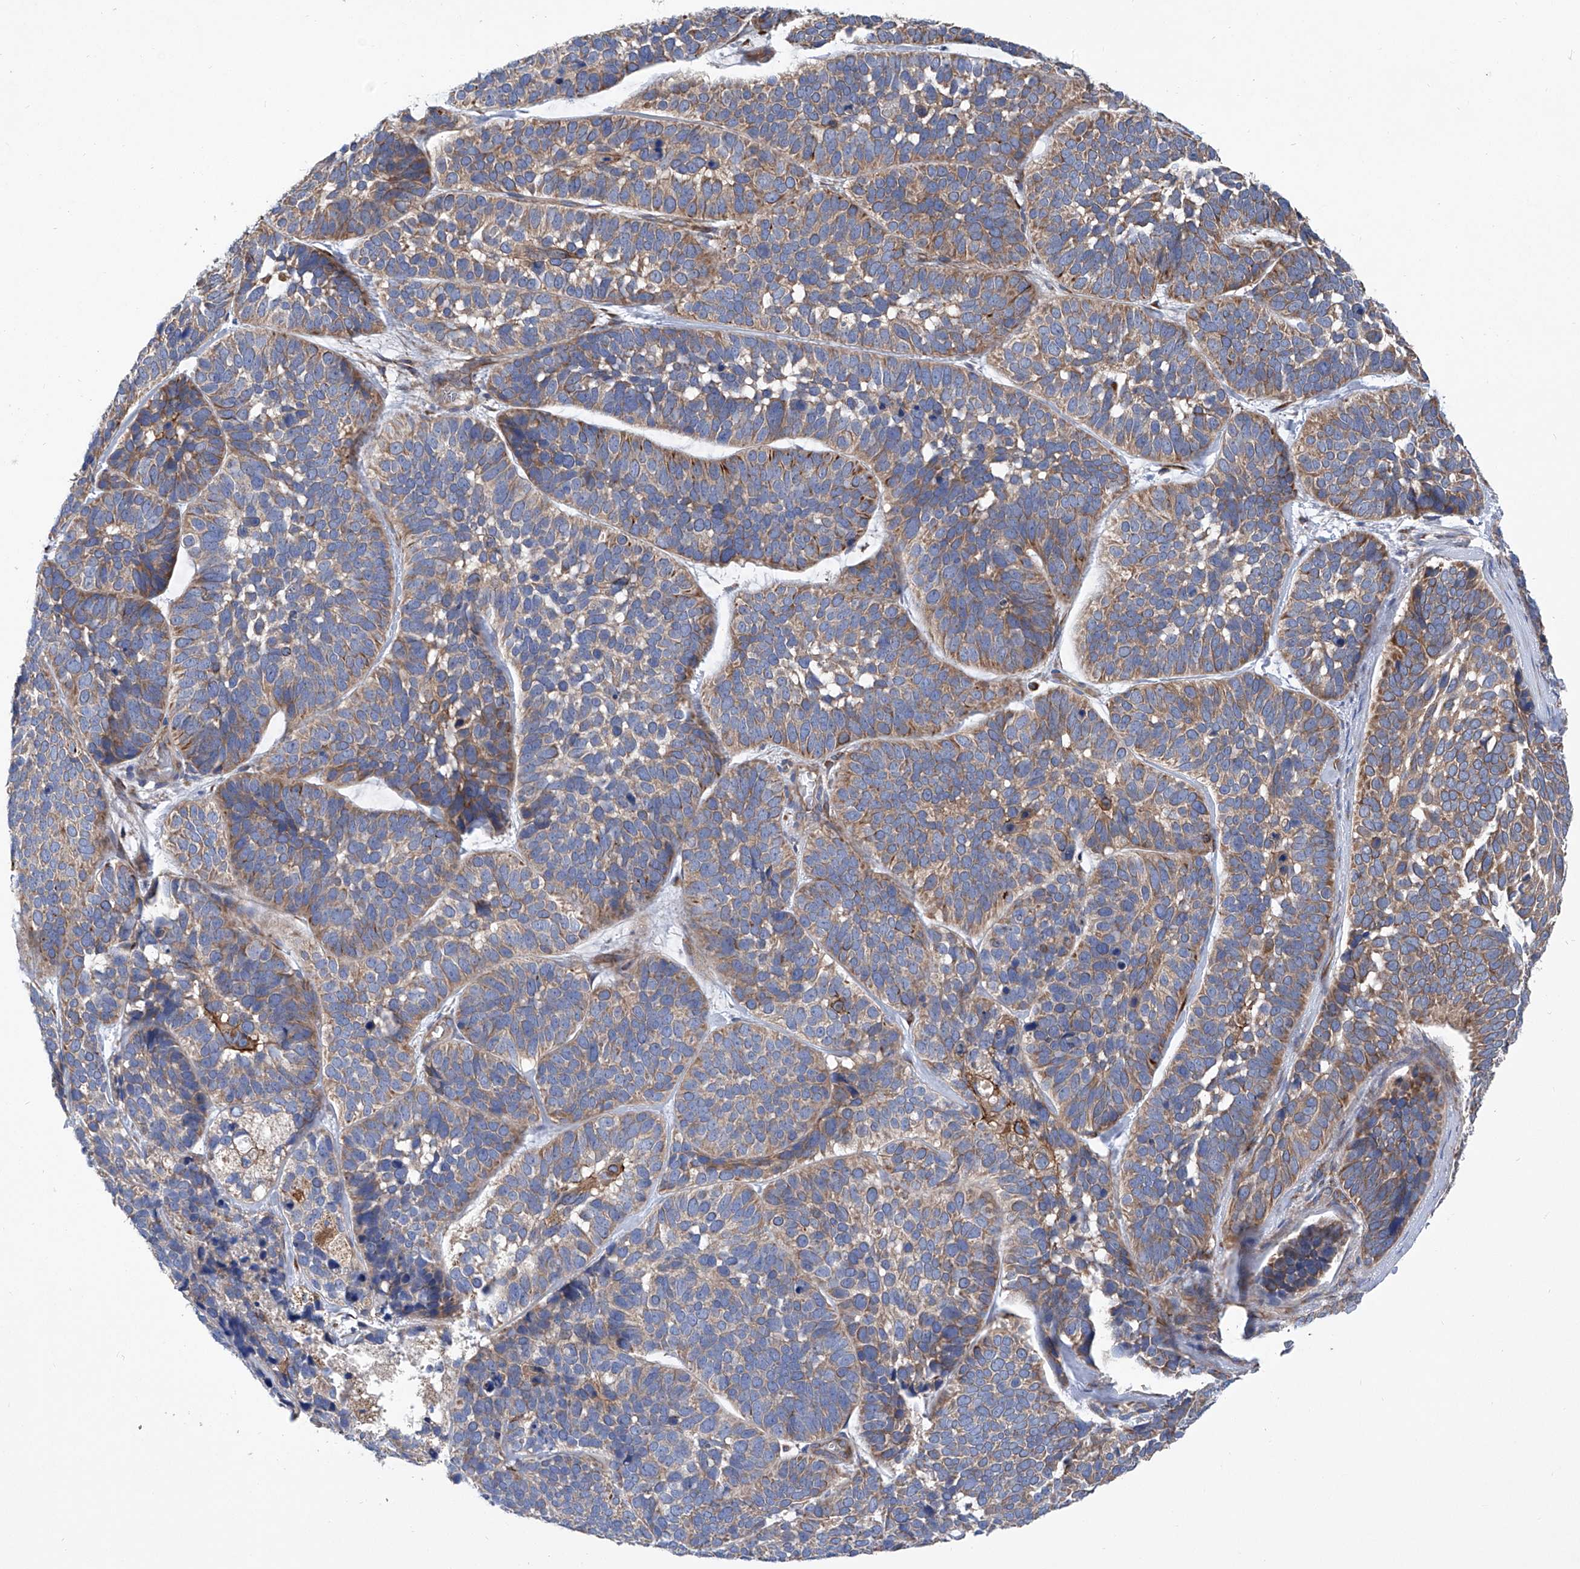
{"staining": {"intensity": "moderate", "quantity": "25%-75%", "location": "cytoplasmic/membranous"}, "tissue": "skin cancer", "cell_type": "Tumor cells", "image_type": "cancer", "snomed": [{"axis": "morphology", "description": "Basal cell carcinoma"}, {"axis": "topography", "description": "Skin"}], "caption": "Human skin basal cell carcinoma stained with a protein marker exhibits moderate staining in tumor cells.", "gene": "ASCC3", "patient": {"sex": "male", "age": 62}}